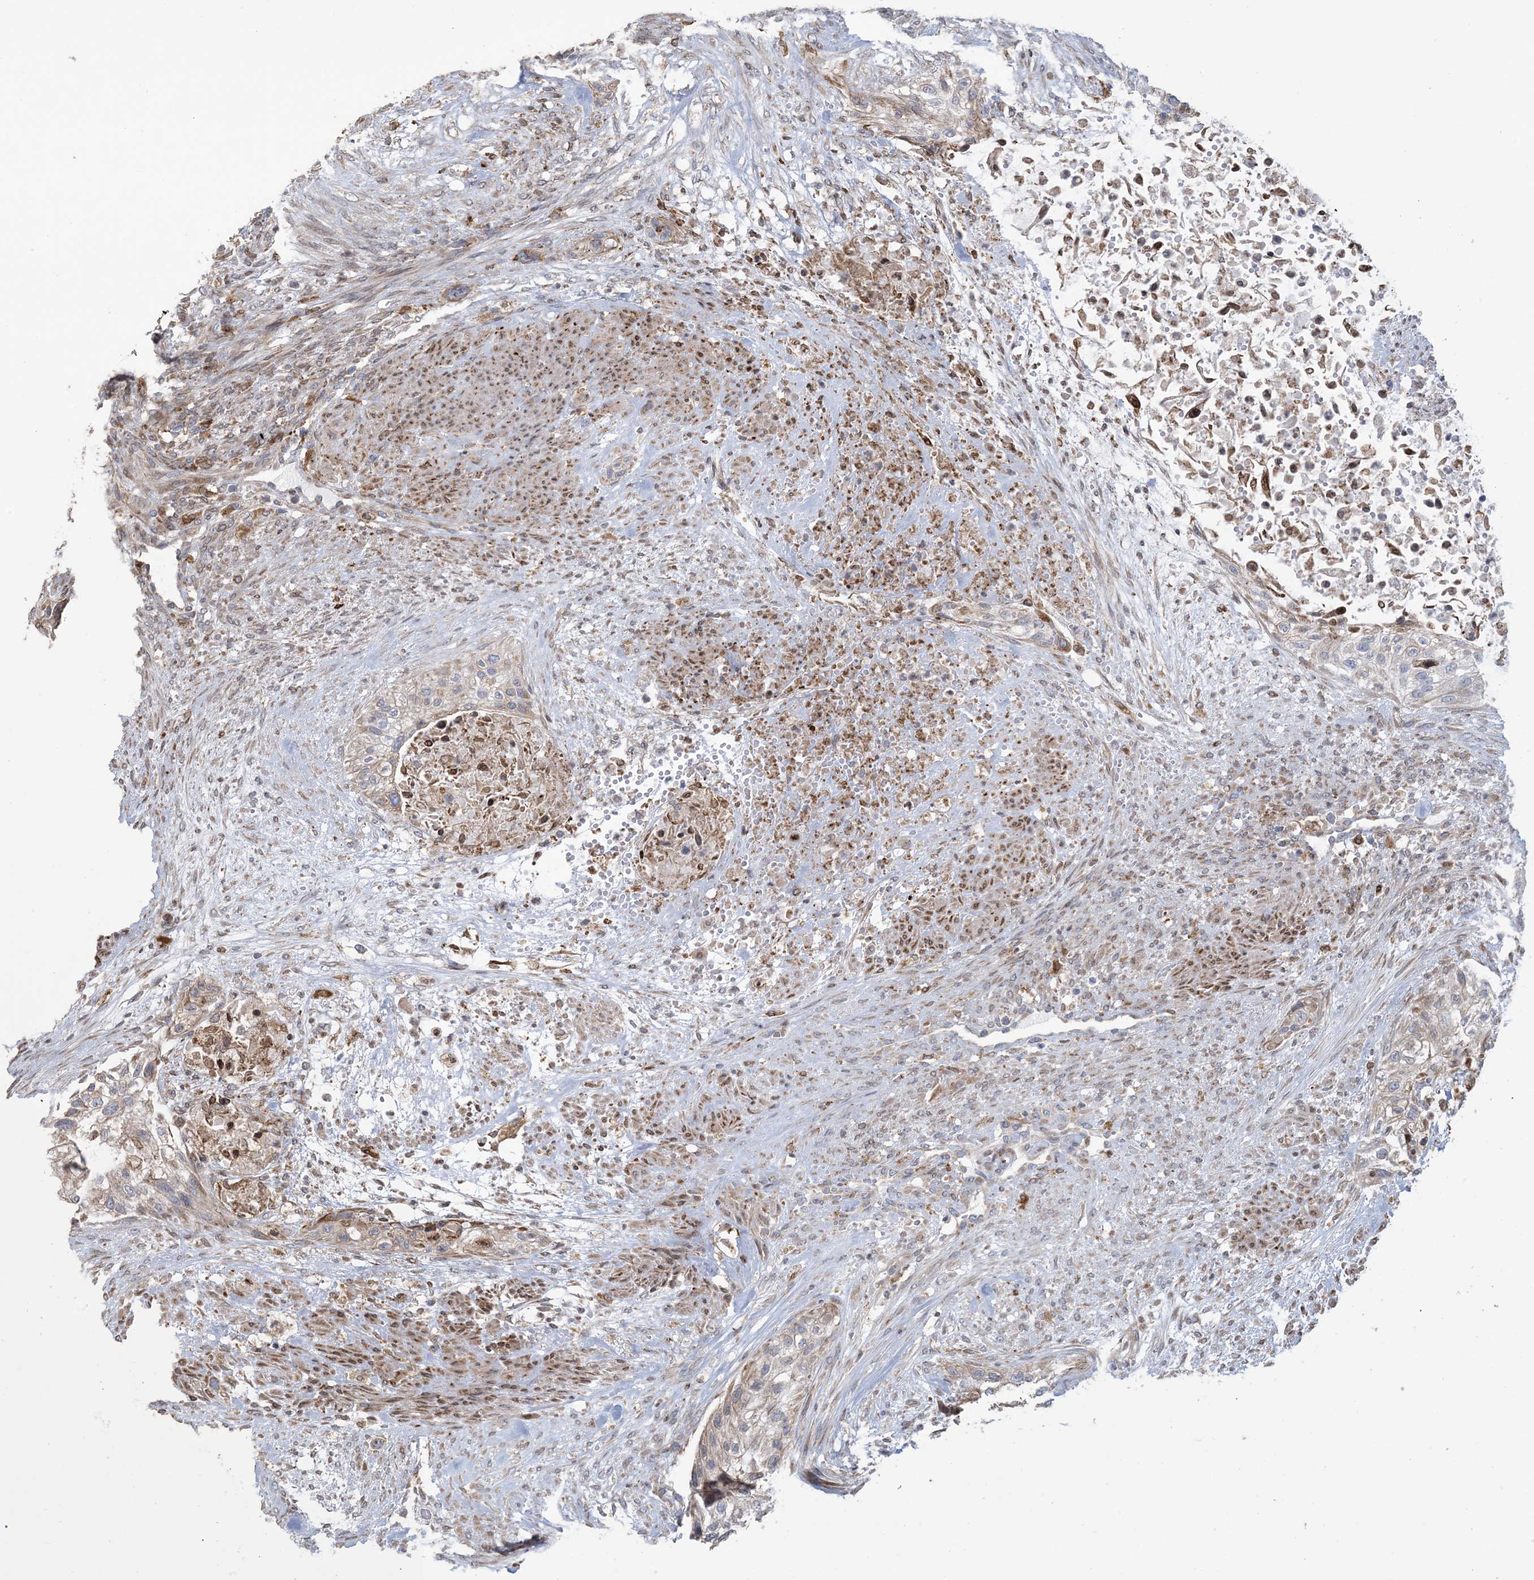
{"staining": {"intensity": "weak", "quantity": "<25%", "location": "cytoplasmic/membranous"}, "tissue": "urothelial cancer", "cell_type": "Tumor cells", "image_type": "cancer", "snomed": [{"axis": "morphology", "description": "Urothelial carcinoma, High grade"}, {"axis": "topography", "description": "Urinary bladder"}], "caption": "Tumor cells show no significant protein positivity in urothelial cancer.", "gene": "SHANK1", "patient": {"sex": "male", "age": 35}}